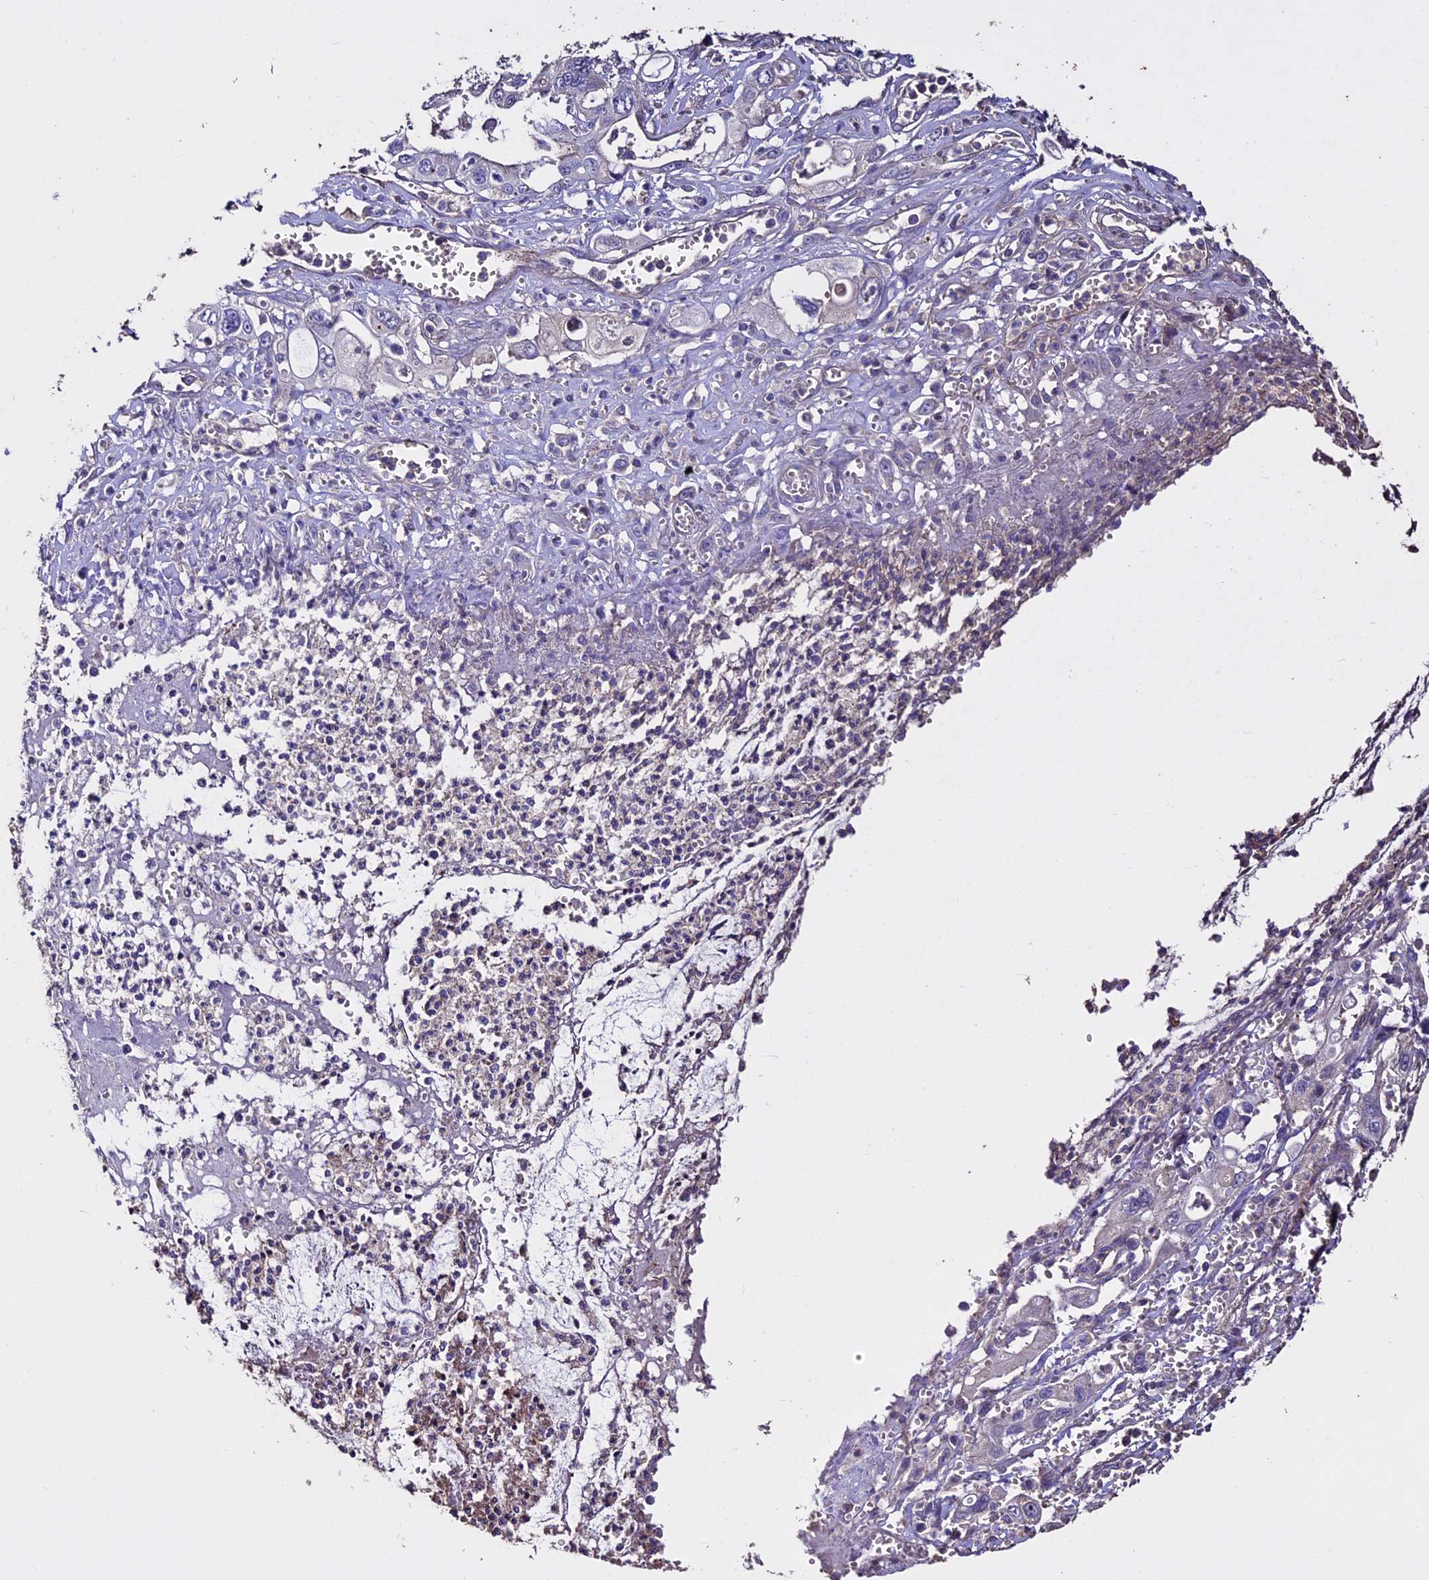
{"staining": {"intensity": "negative", "quantity": "none", "location": "none"}, "tissue": "pancreatic cancer", "cell_type": "Tumor cells", "image_type": "cancer", "snomed": [{"axis": "morphology", "description": "Adenocarcinoma, NOS"}, {"axis": "topography", "description": "Pancreas"}], "caption": "This is an immunohistochemistry micrograph of pancreatic adenocarcinoma. There is no positivity in tumor cells.", "gene": "USB1", "patient": {"sex": "male", "age": 68}}